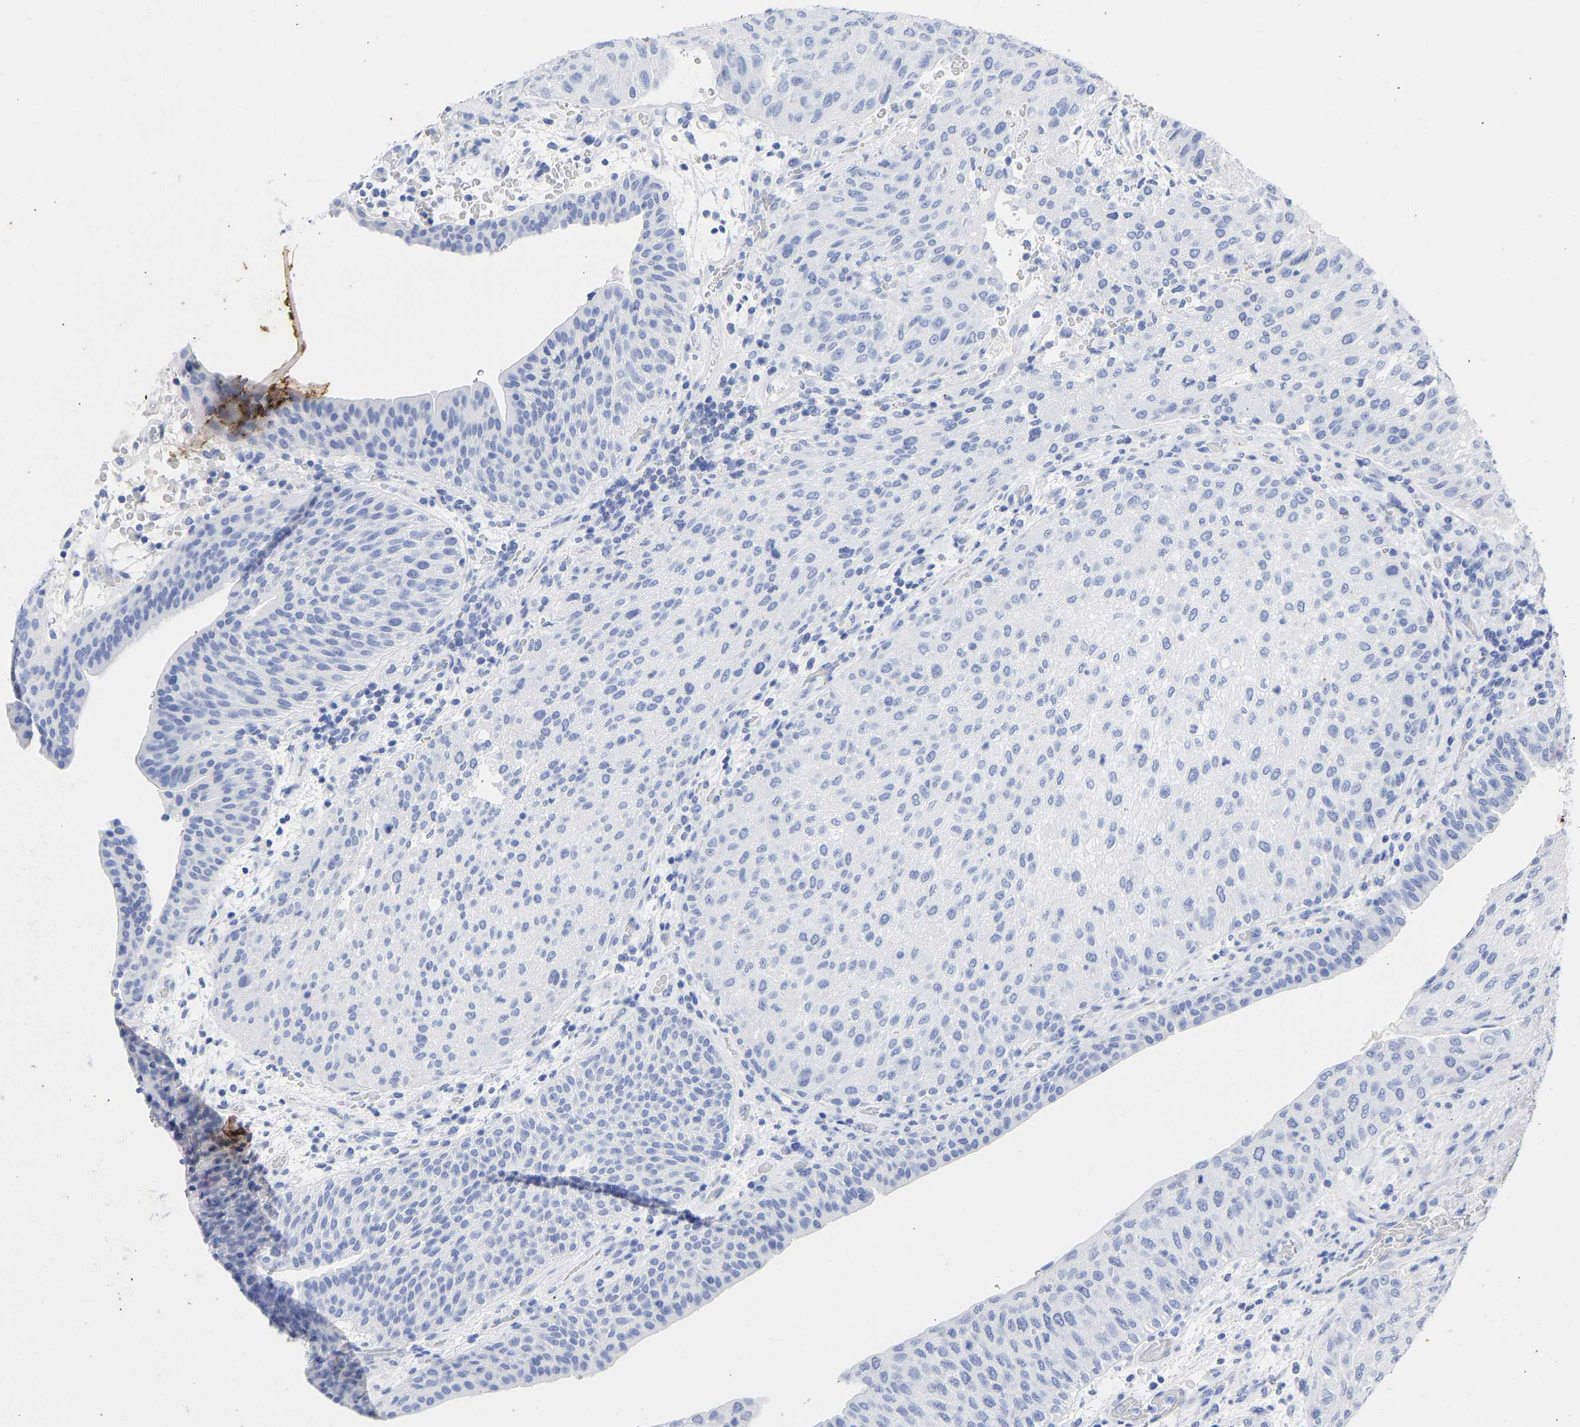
{"staining": {"intensity": "negative", "quantity": "none", "location": "none"}, "tissue": "urothelial cancer", "cell_type": "Tumor cells", "image_type": "cancer", "snomed": [{"axis": "morphology", "description": "Urothelial carcinoma, Low grade"}, {"axis": "morphology", "description": "Urothelial carcinoma, High grade"}, {"axis": "topography", "description": "Urinary bladder"}], "caption": "Urothelial cancer stained for a protein using IHC demonstrates no expression tumor cells.", "gene": "KRT1", "patient": {"sex": "male", "age": 35}}